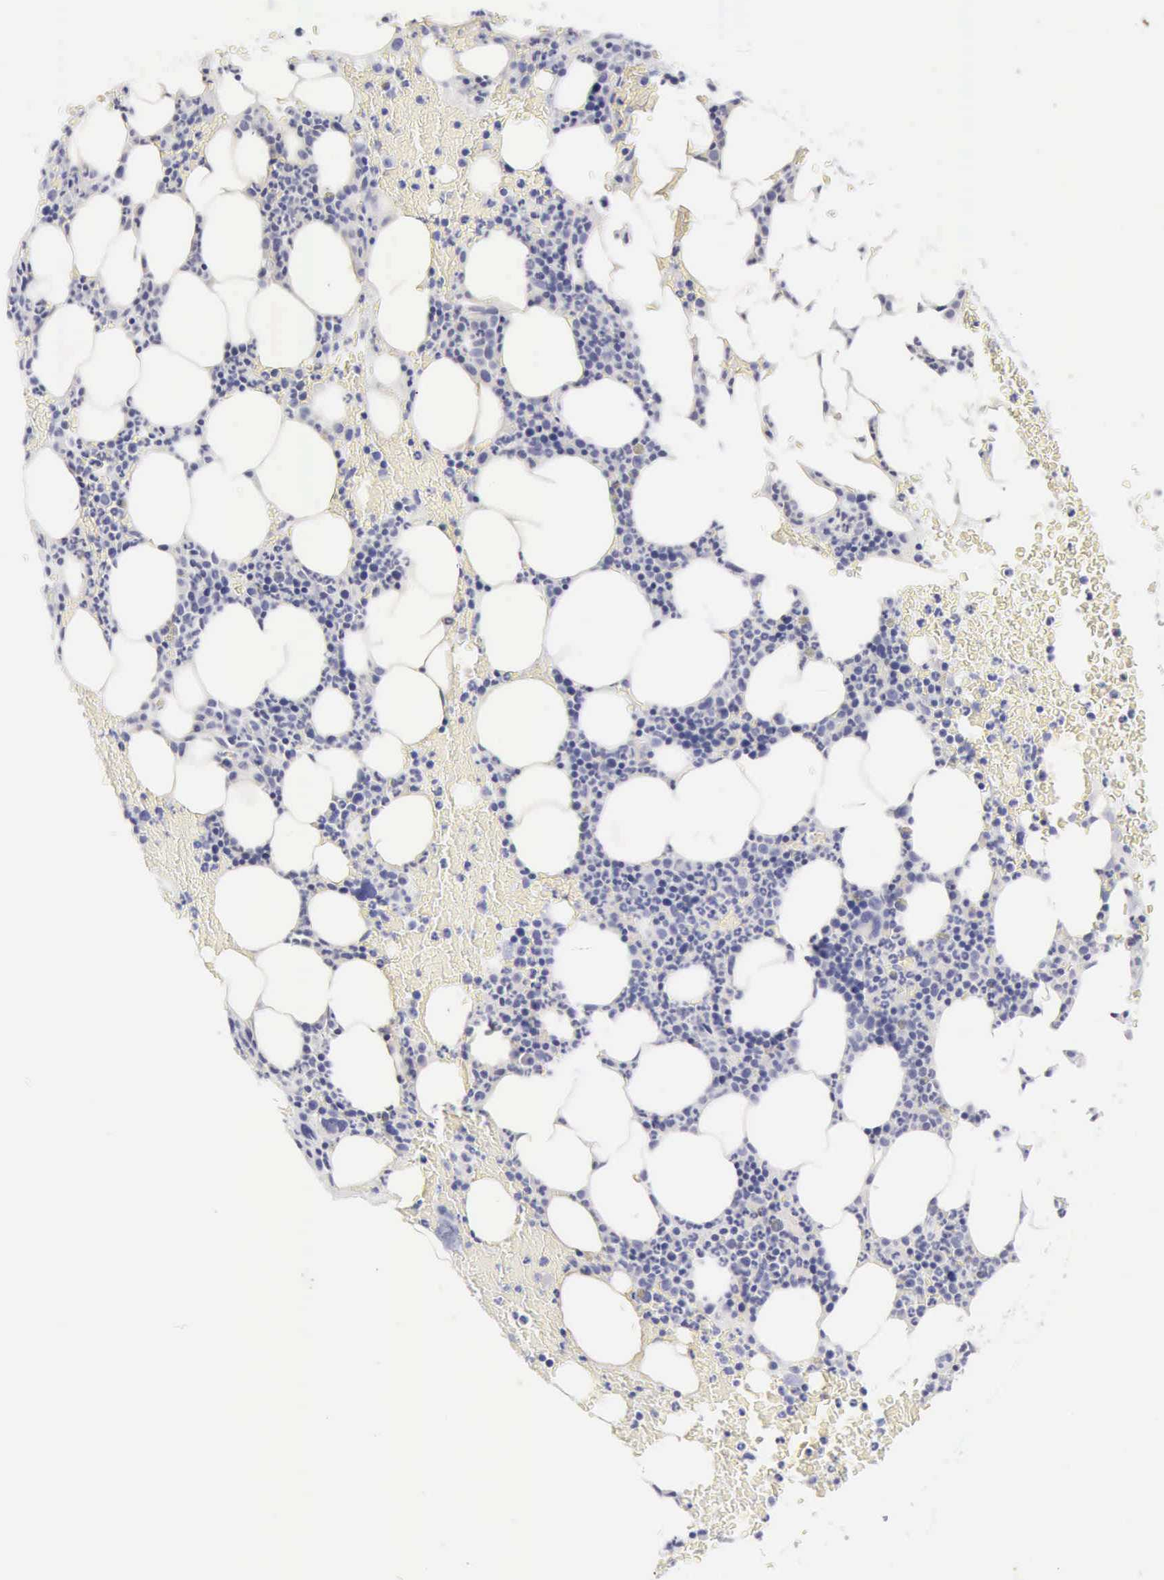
{"staining": {"intensity": "negative", "quantity": "none", "location": "none"}, "tissue": "bone marrow", "cell_type": "Hematopoietic cells", "image_type": "normal", "snomed": [{"axis": "morphology", "description": "Normal tissue, NOS"}, {"axis": "topography", "description": "Bone marrow"}], "caption": "High power microscopy micrograph of an IHC histopathology image of unremarkable bone marrow, revealing no significant staining in hematopoietic cells. (DAB IHC visualized using brightfield microscopy, high magnification).", "gene": "KRT10", "patient": {"sex": "female", "age": 53}}